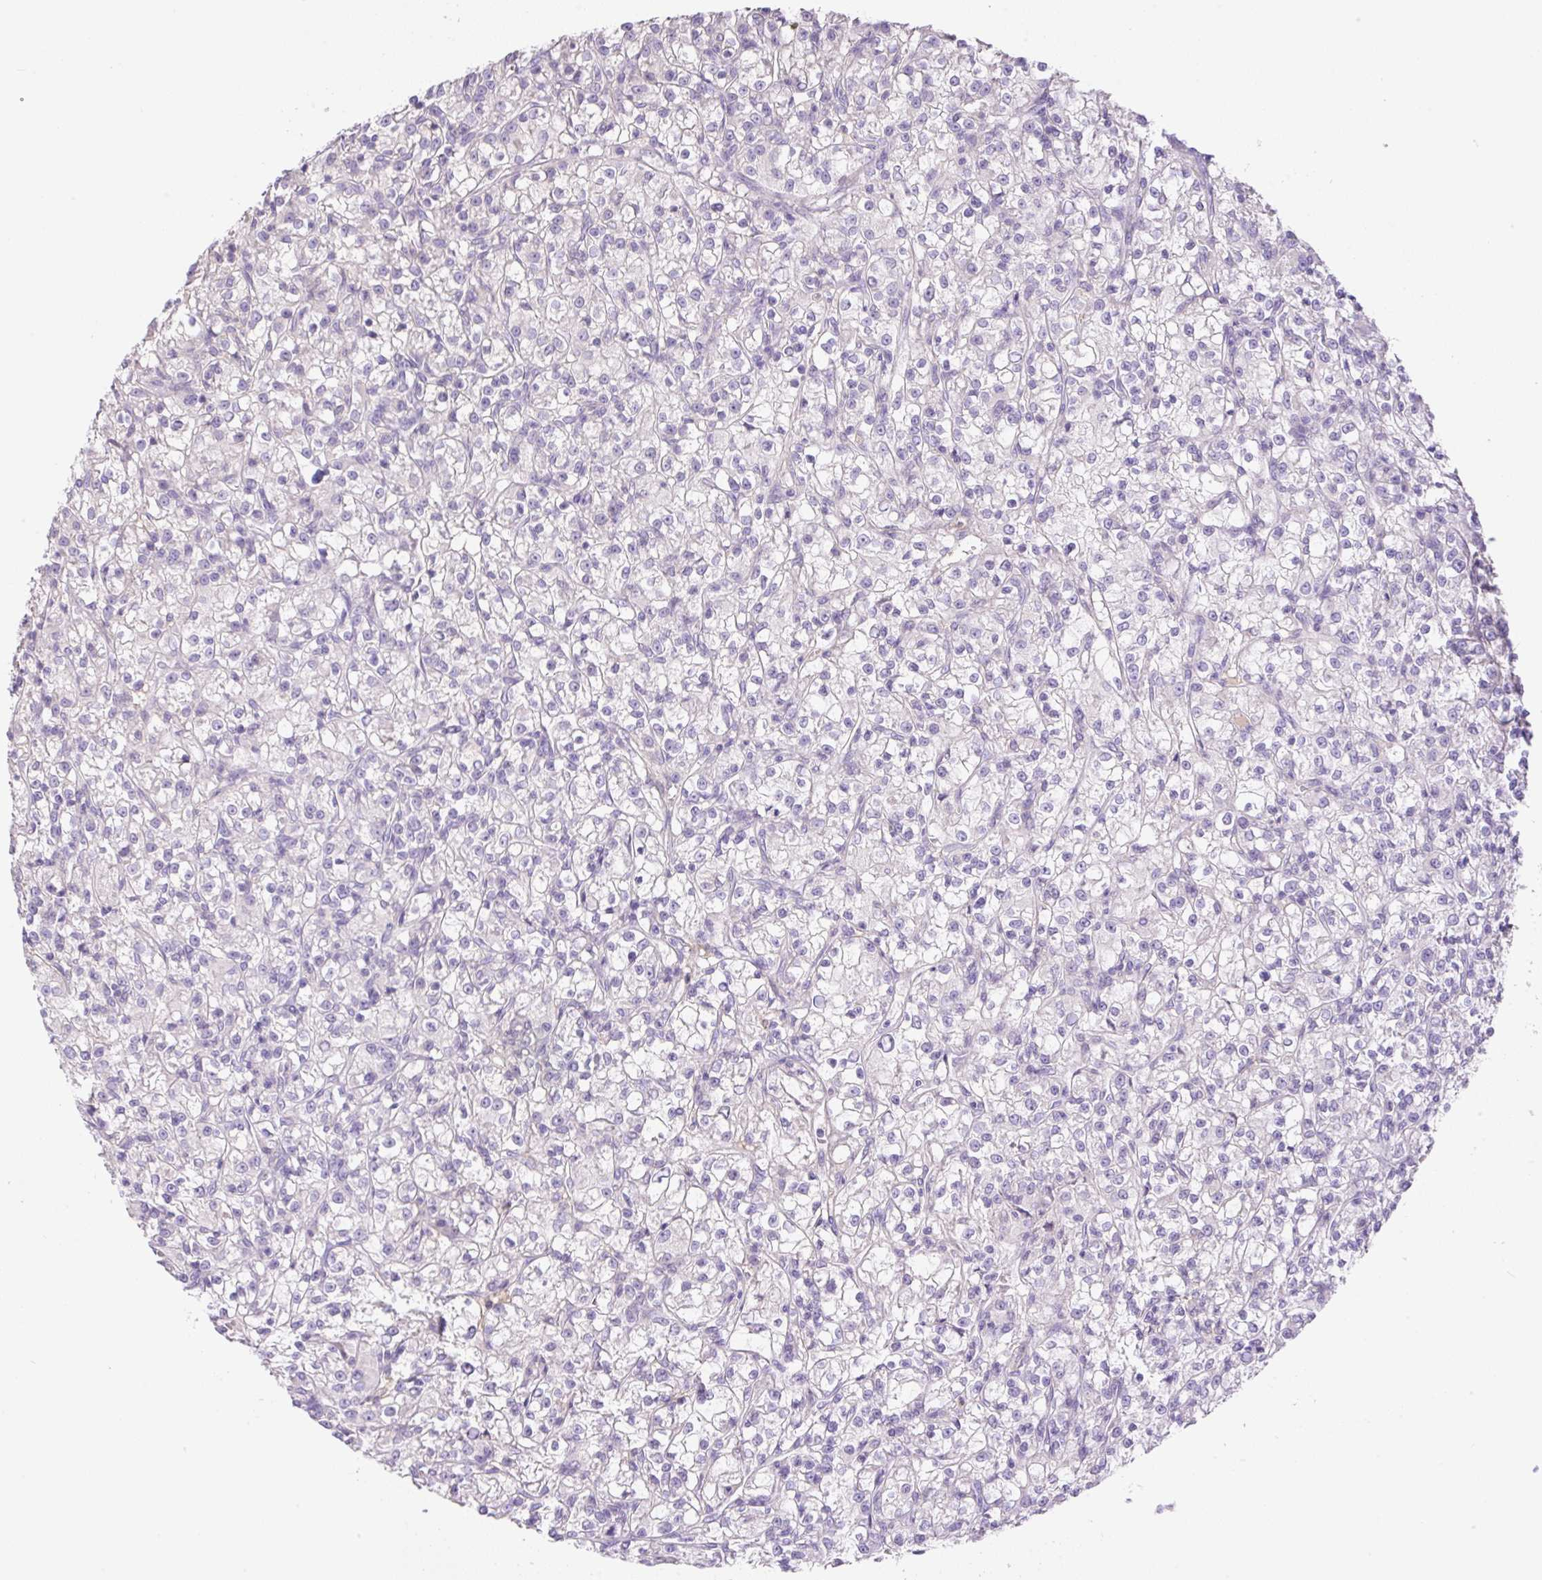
{"staining": {"intensity": "negative", "quantity": "none", "location": "none"}, "tissue": "renal cancer", "cell_type": "Tumor cells", "image_type": "cancer", "snomed": [{"axis": "morphology", "description": "Adenocarcinoma, NOS"}, {"axis": "topography", "description": "Kidney"}], "caption": "There is no significant expression in tumor cells of adenocarcinoma (renal).", "gene": "TDRD15", "patient": {"sex": "female", "age": 59}}